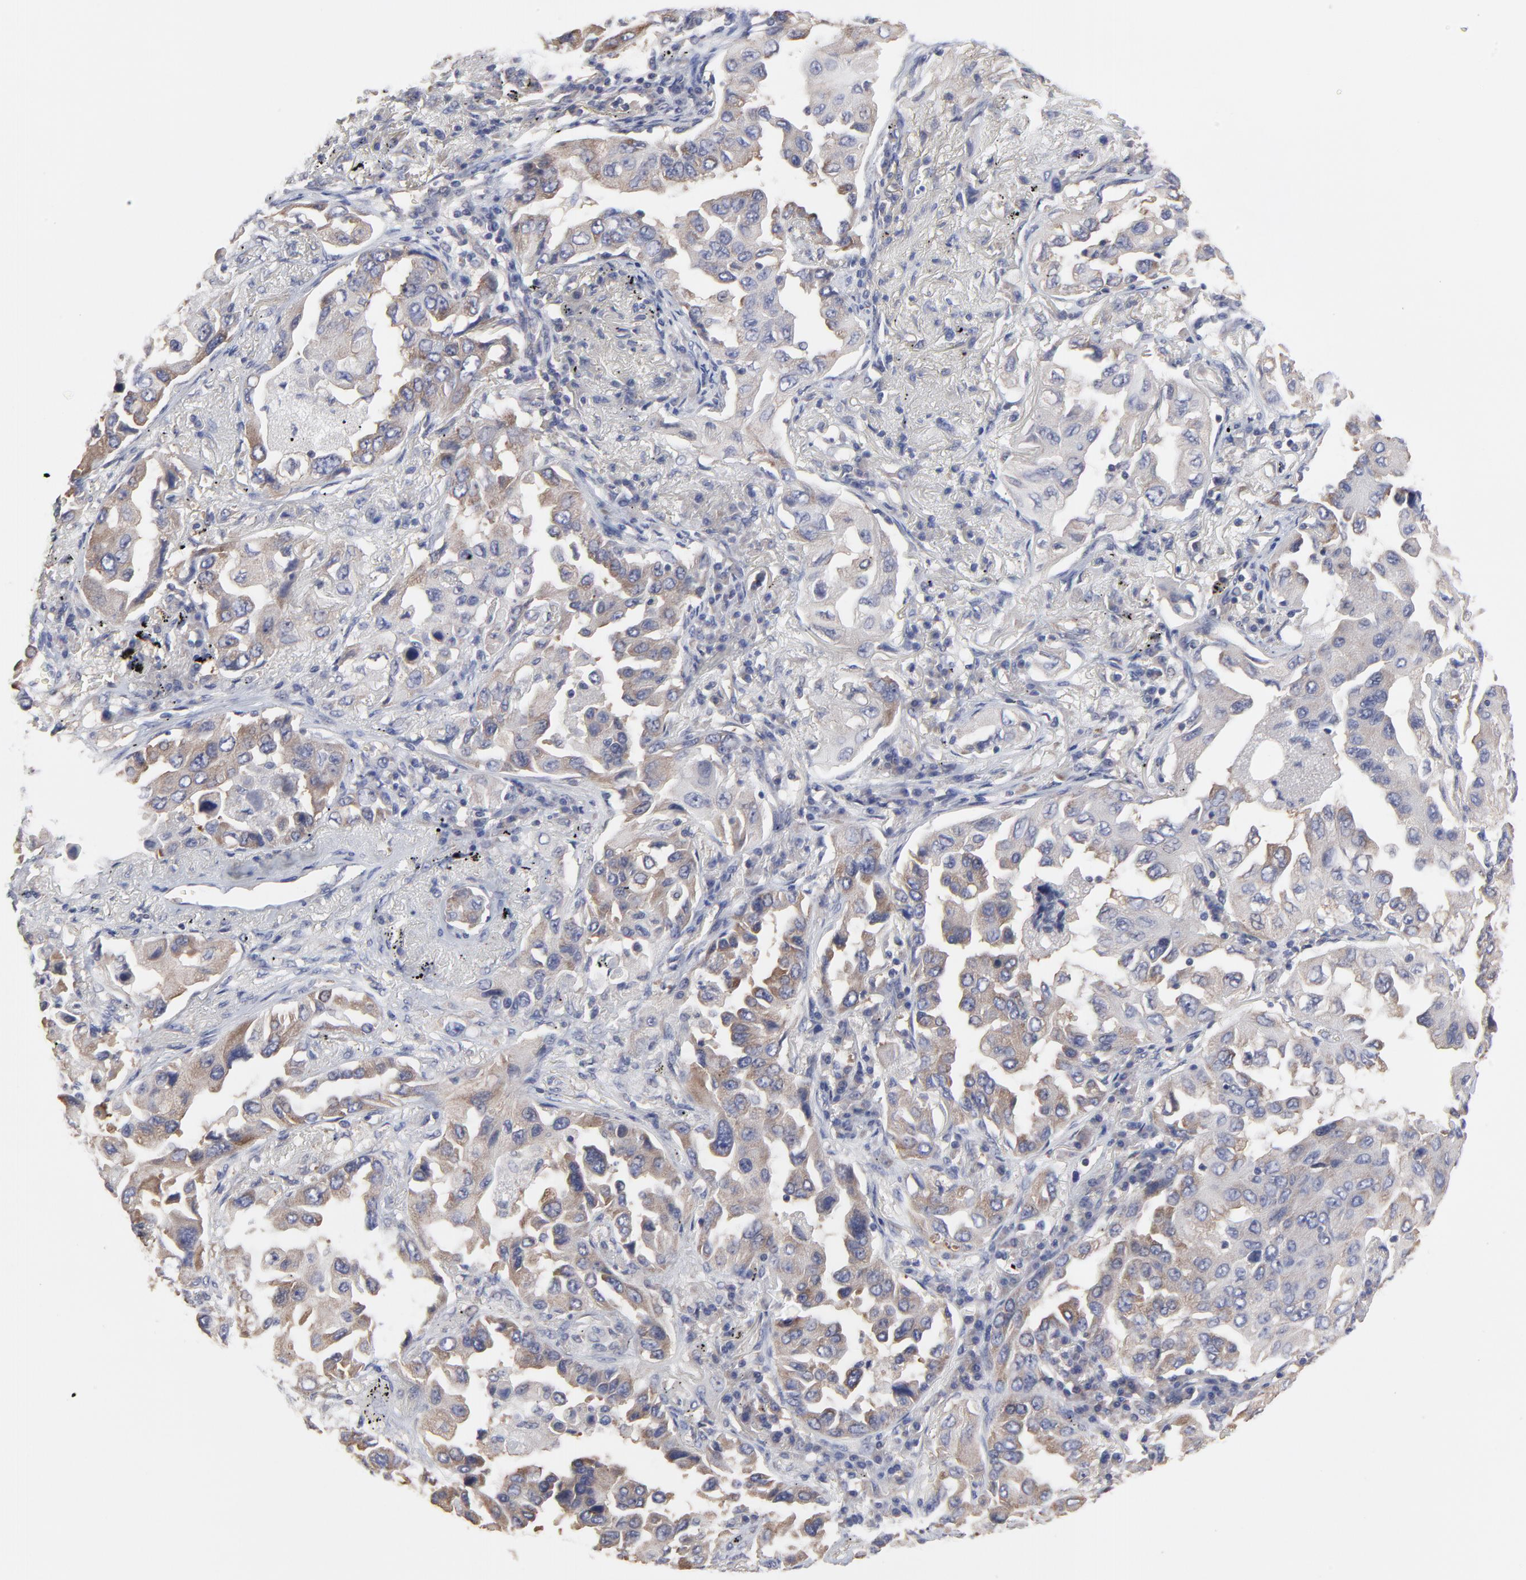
{"staining": {"intensity": "weak", "quantity": "<25%", "location": "cytoplasmic/membranous"}, "tissue": "lung cancer", "cell_type": "Tumor cells", "image_type": "cancer", "snomed": [{"axis": "morphology", "description": "Adenocarcinoma, NOS"}, {"axis": "topography", "description": "Lung"}], "caption": "Human lung cancer (adenocarcinoma) stained for a protein using IHC reveals no positivity in tumor cells.", "gene": "CCT2", "patient": {"sex": "female", "age": 65}}